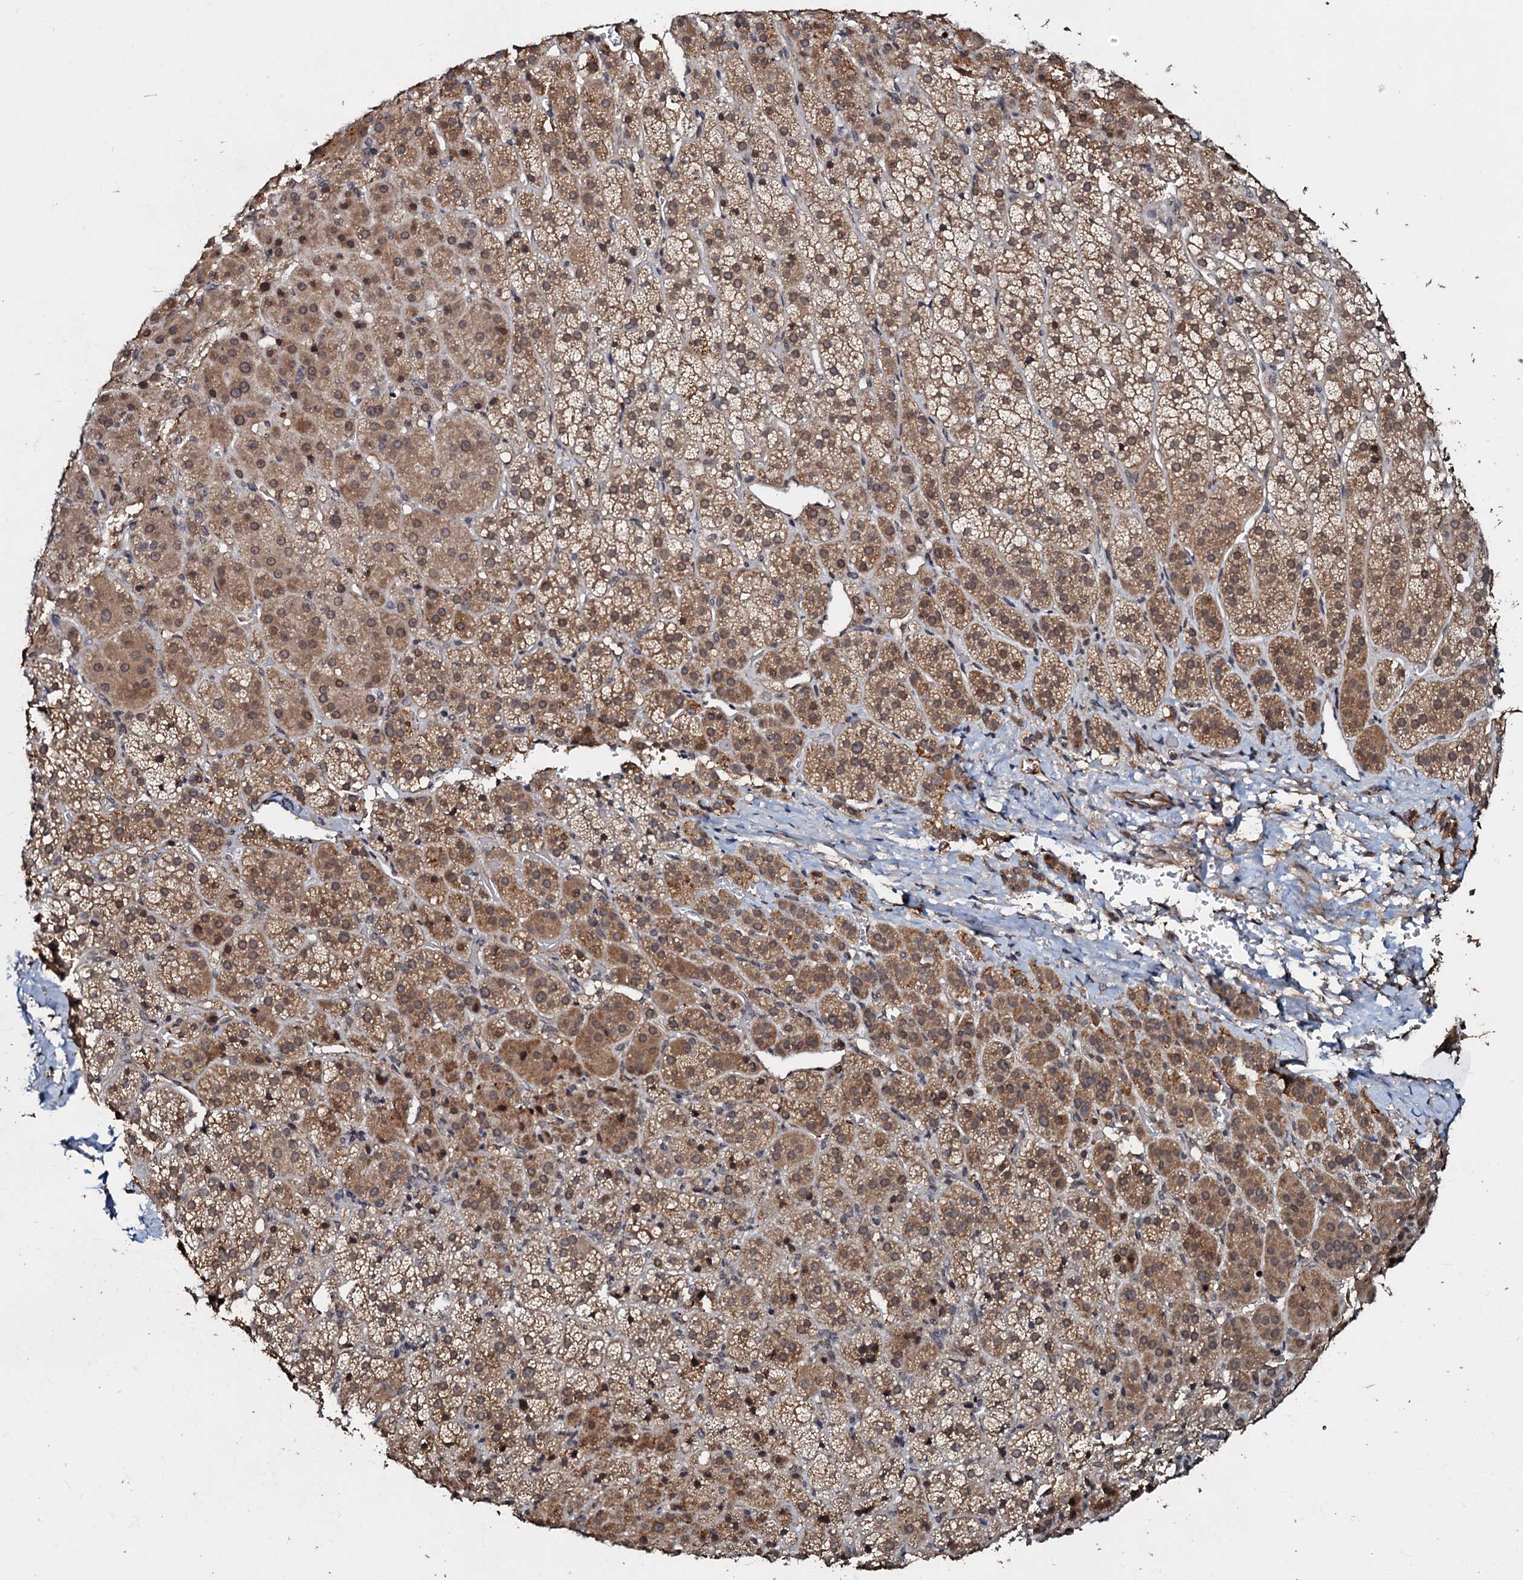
{"staining": {"intensity": "moderate", "quantity": "25%-75%", "location": "cytoplasmic/membranous"}, "tissue": "adrenal gland", "cell_type": "Glandular cells", "image_type": "normal", "snomed": [{"axis": "morphology", "description": "Normal tissue, NOS"}, {"axis": "topography", "description": "Adrenal gland"}], "caption": "A histopathology image showing moderate cytoplasmic/membranous staining in about 25%-75% of glandular cells in normal adrenal gland, as visualized by brown immunohistochemical staining.", "gene": "MANSC4", "patient": {"sex": "female", "age": 57}}